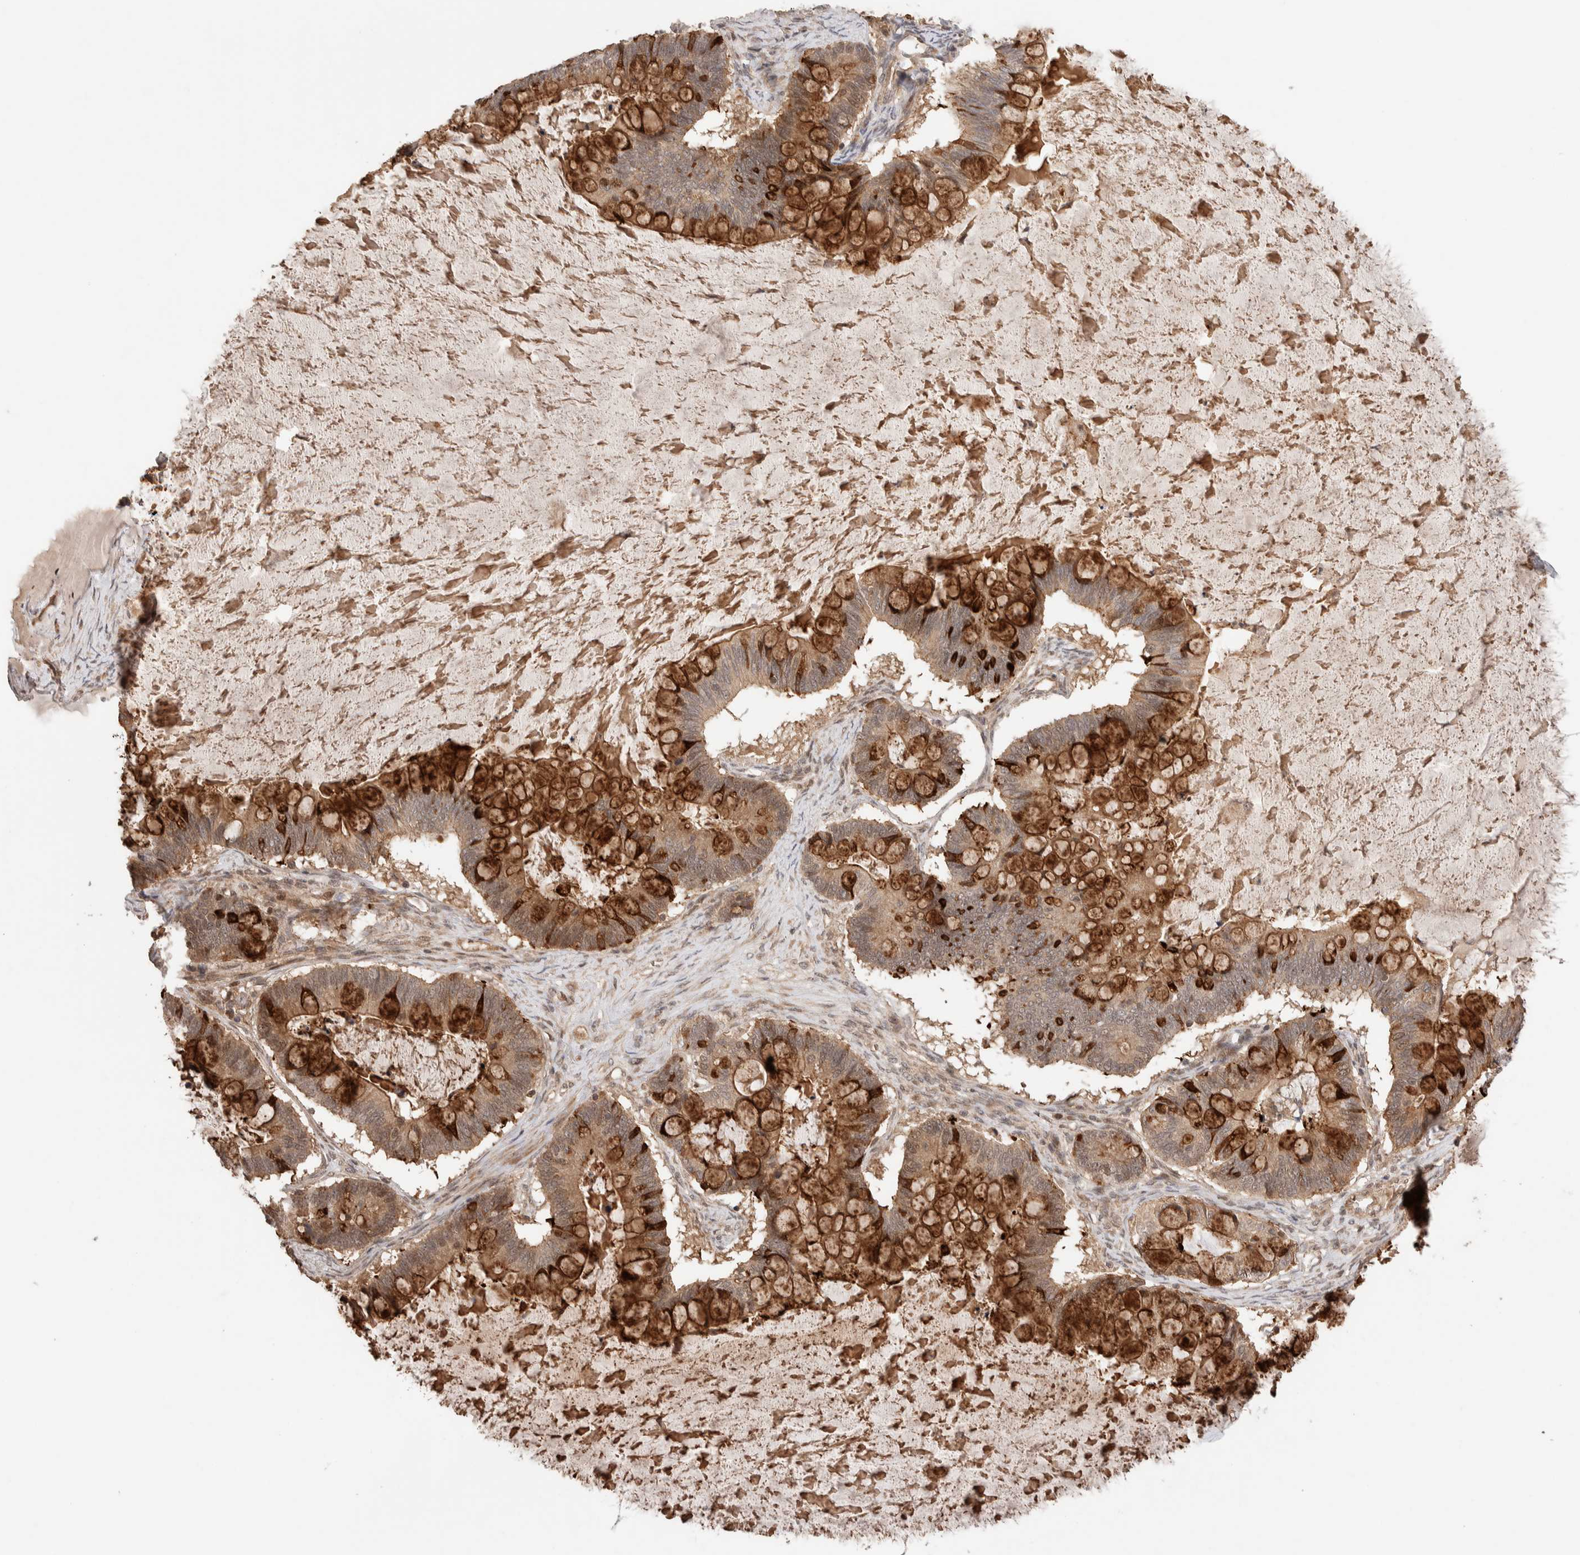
{"staining": {"intensity": "strong", "quantity": "25%-75%", "location": "cytoplasmic/membranous"}, "tissue": "ovarian cancer", "cell_type": "Tumor cells", "image_type": "cancer", "snomed": [{"axis": "morphology", "description": "Cystadenocarcinoma, mucinous, NOS"}, {"axis": "topography", "description": "Ovary"}], "caption": "DAB immunohistochemical staining of ovarian mucinous cystadenocarcinoma exhibits strong cytoplasmic/membranous protein staining in about 25%-75% of tumor cells.", "gene": "PRDM15", "patient": {"sex": "female", "age": 61}}